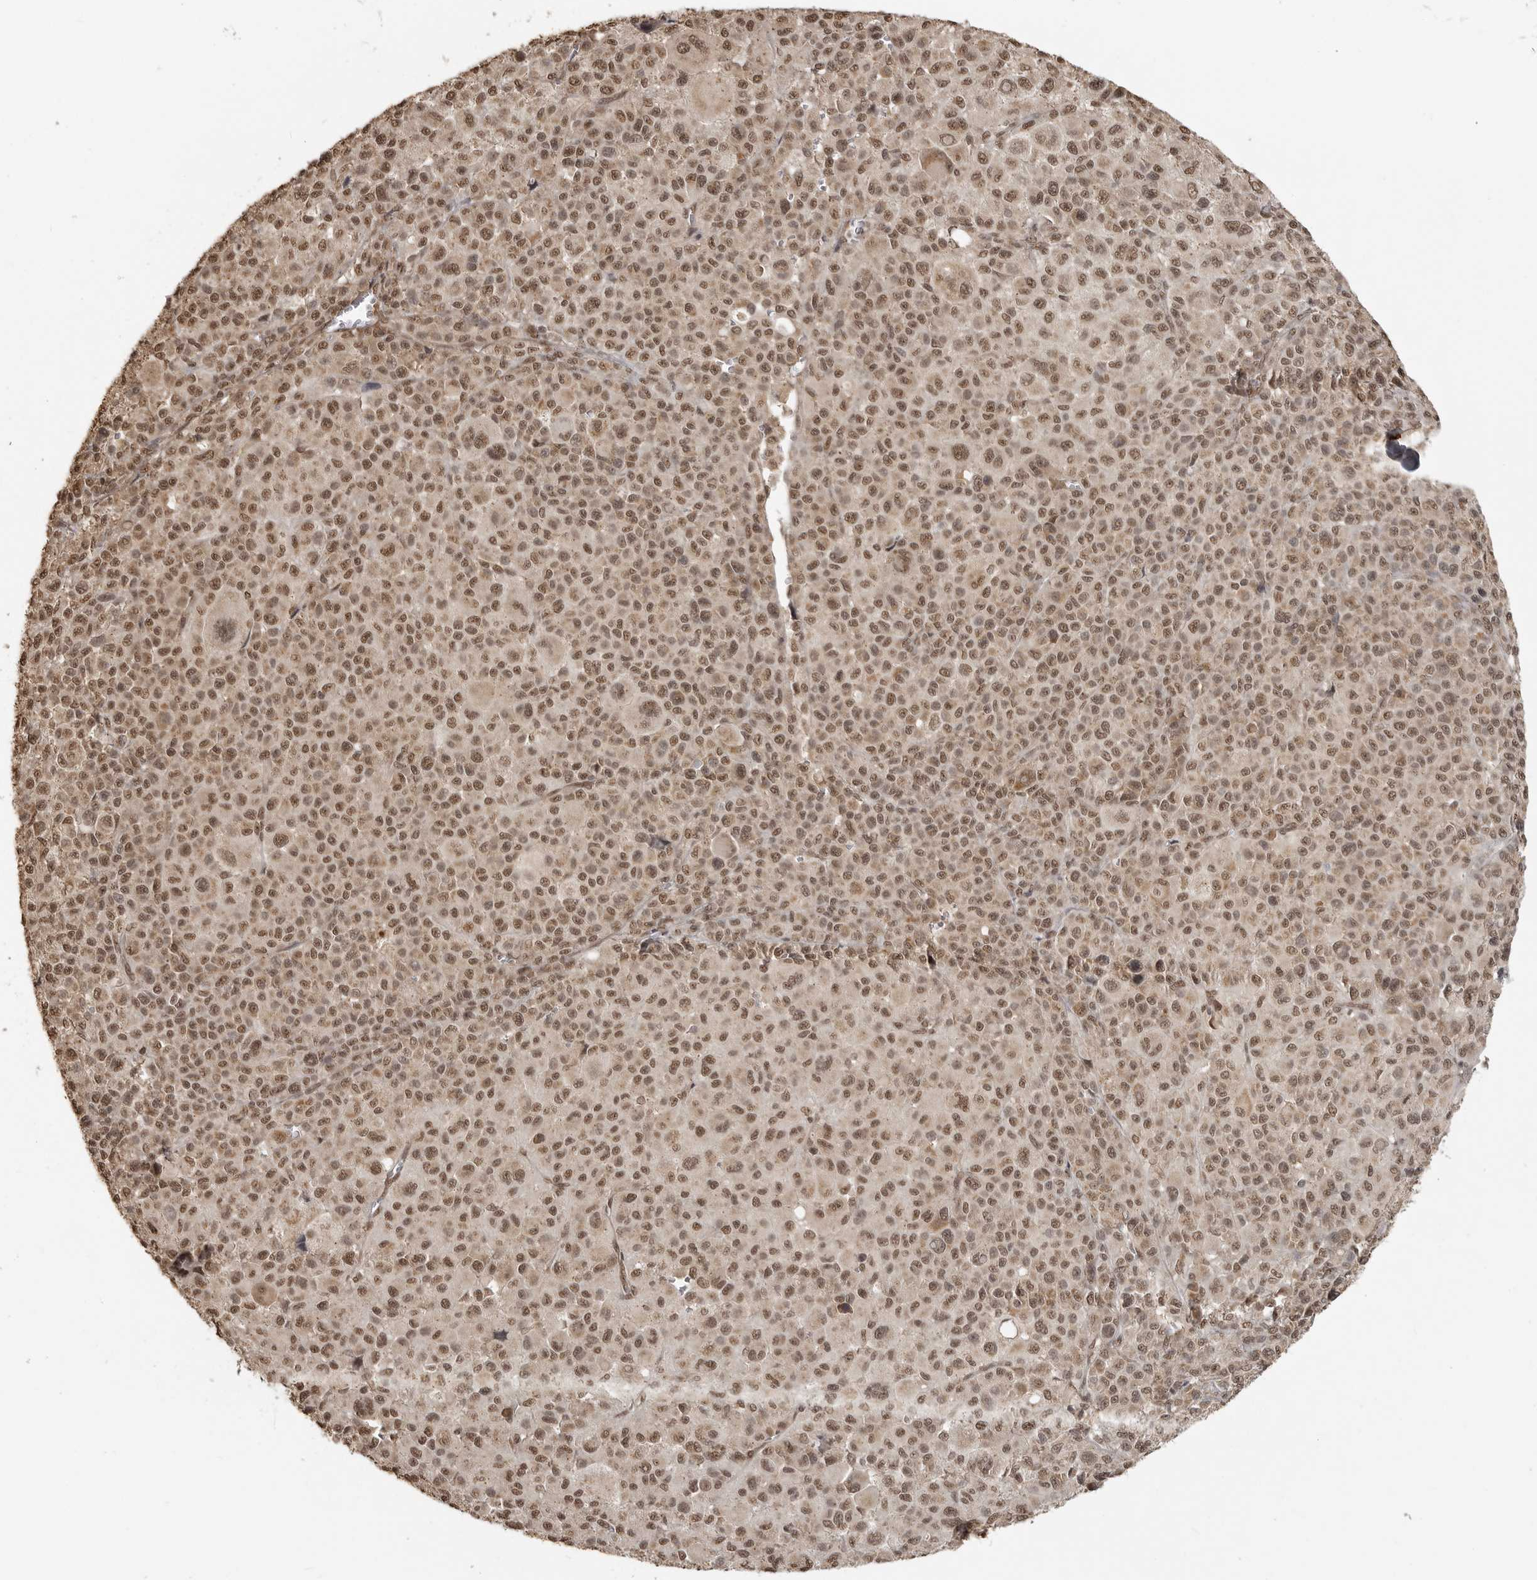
{"staining": {"intensity": "moderate", "quantity": ">75%", "location": "nuclear"}, "tissue": "melanoma", "cell_type": "Tumor cells", "image_type": "cancer", "snomed": [{"axis": "morphology", "description": "Malignant melanoma, Metastatic site"}, {"axis": "topography", "description": "Skin"}], "caption": "An IHC photomicrograph of tumor tissue is shown. Protein staining in brown shows moderate nuclear positivity in malignant melanoma (metastatic site) within tumor cells.", "gene": "CLOCK", "patient": {"sex": "female", "age": 74}}